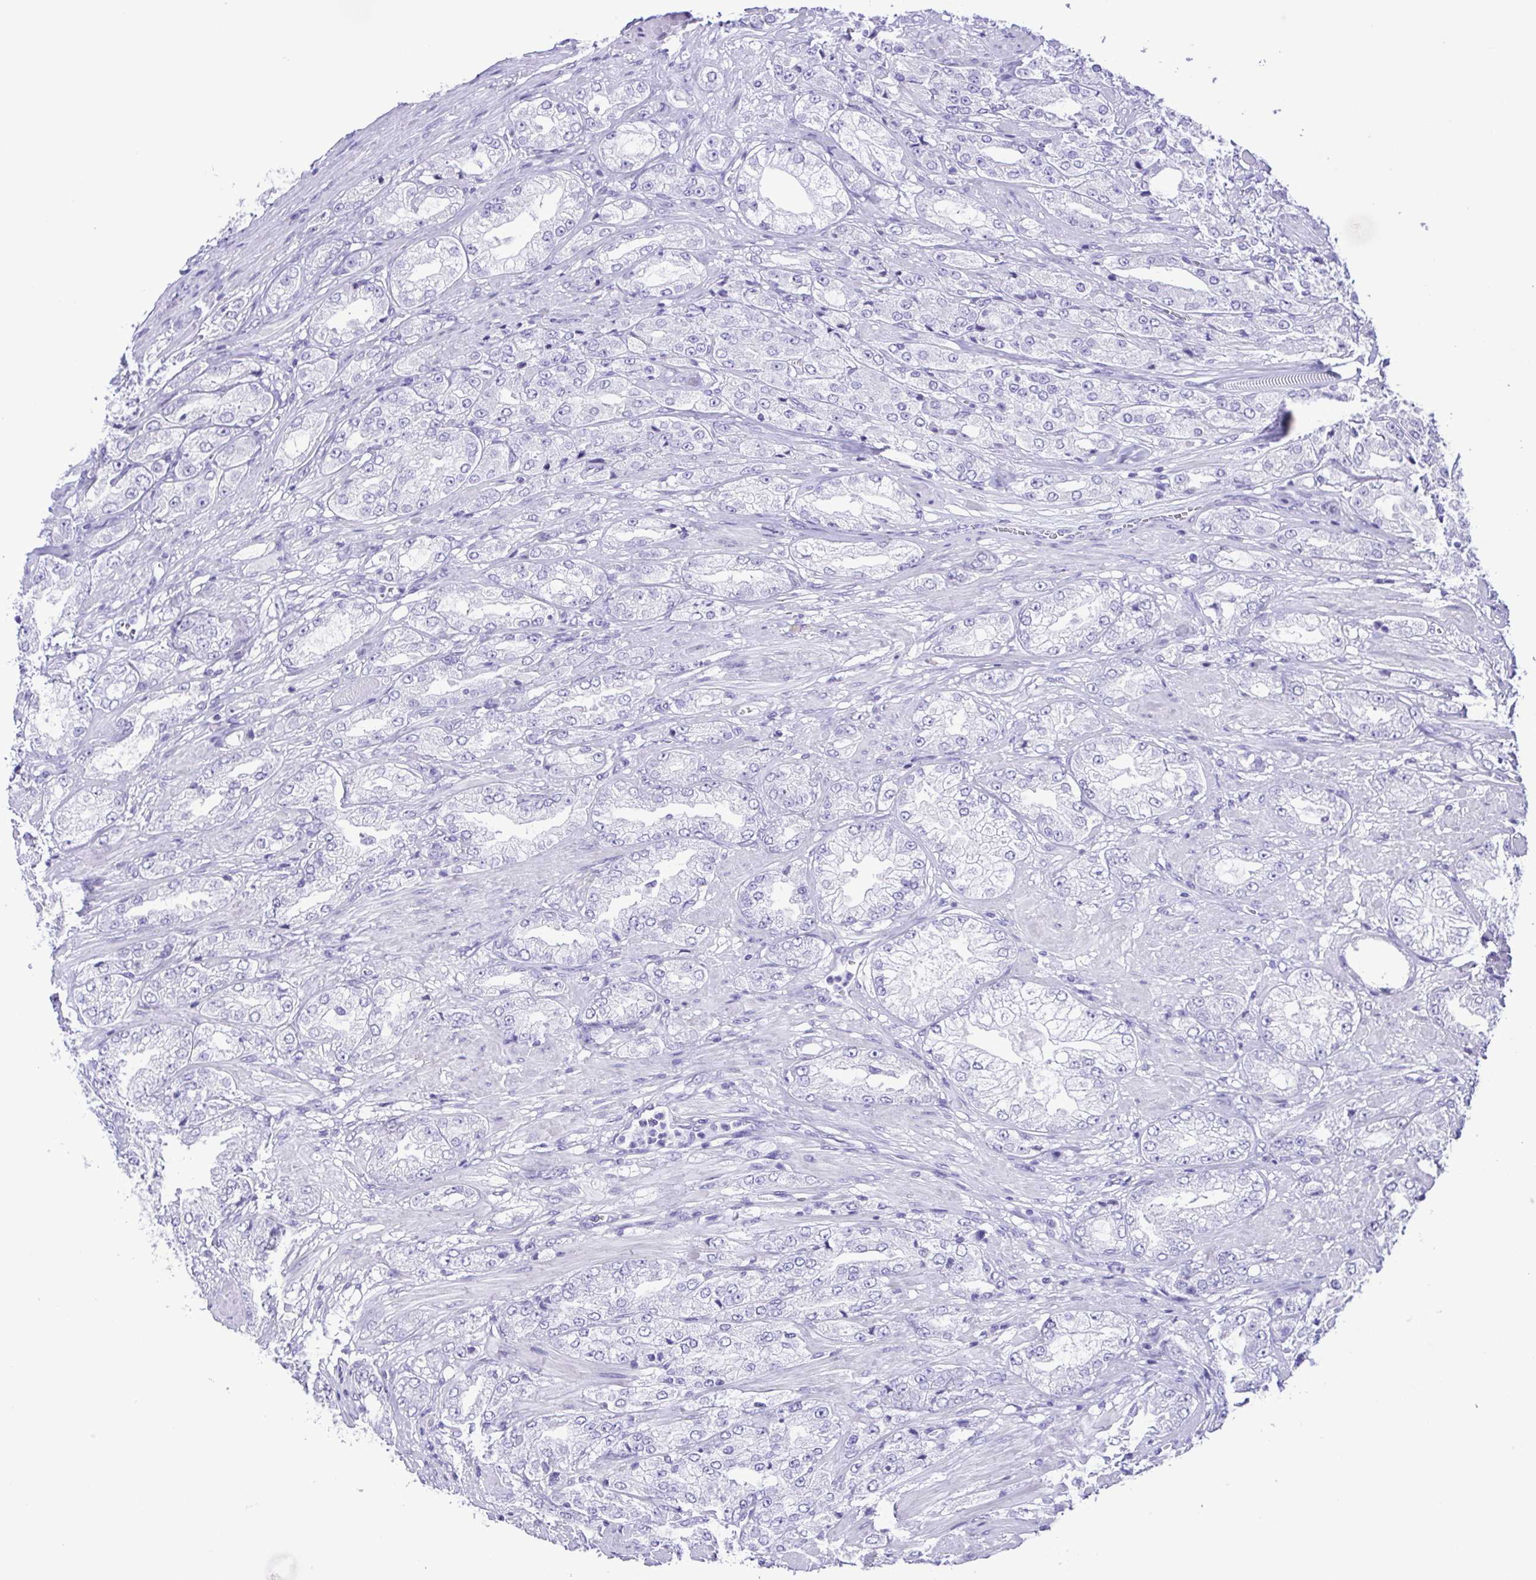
{"staining": {"intensity": "negative", "quantity": "none", "location": "none"}, "tissue": "prostate cancer", "cell_type": "Tumor cells", "image_type": "cancer", "snomed": [{"axis": "morphology", "description": "Adenocarcinoma, High grade"}, {"axis": "topography", "description": "Prostate"}], "caption": "DAB immunohistochemical staining of human high-grade adenocarcinoma (prostate) shows no significant staining in tumor cells.", "gene": "PAK3", "patient": {"sex": "male", "age": 68}}